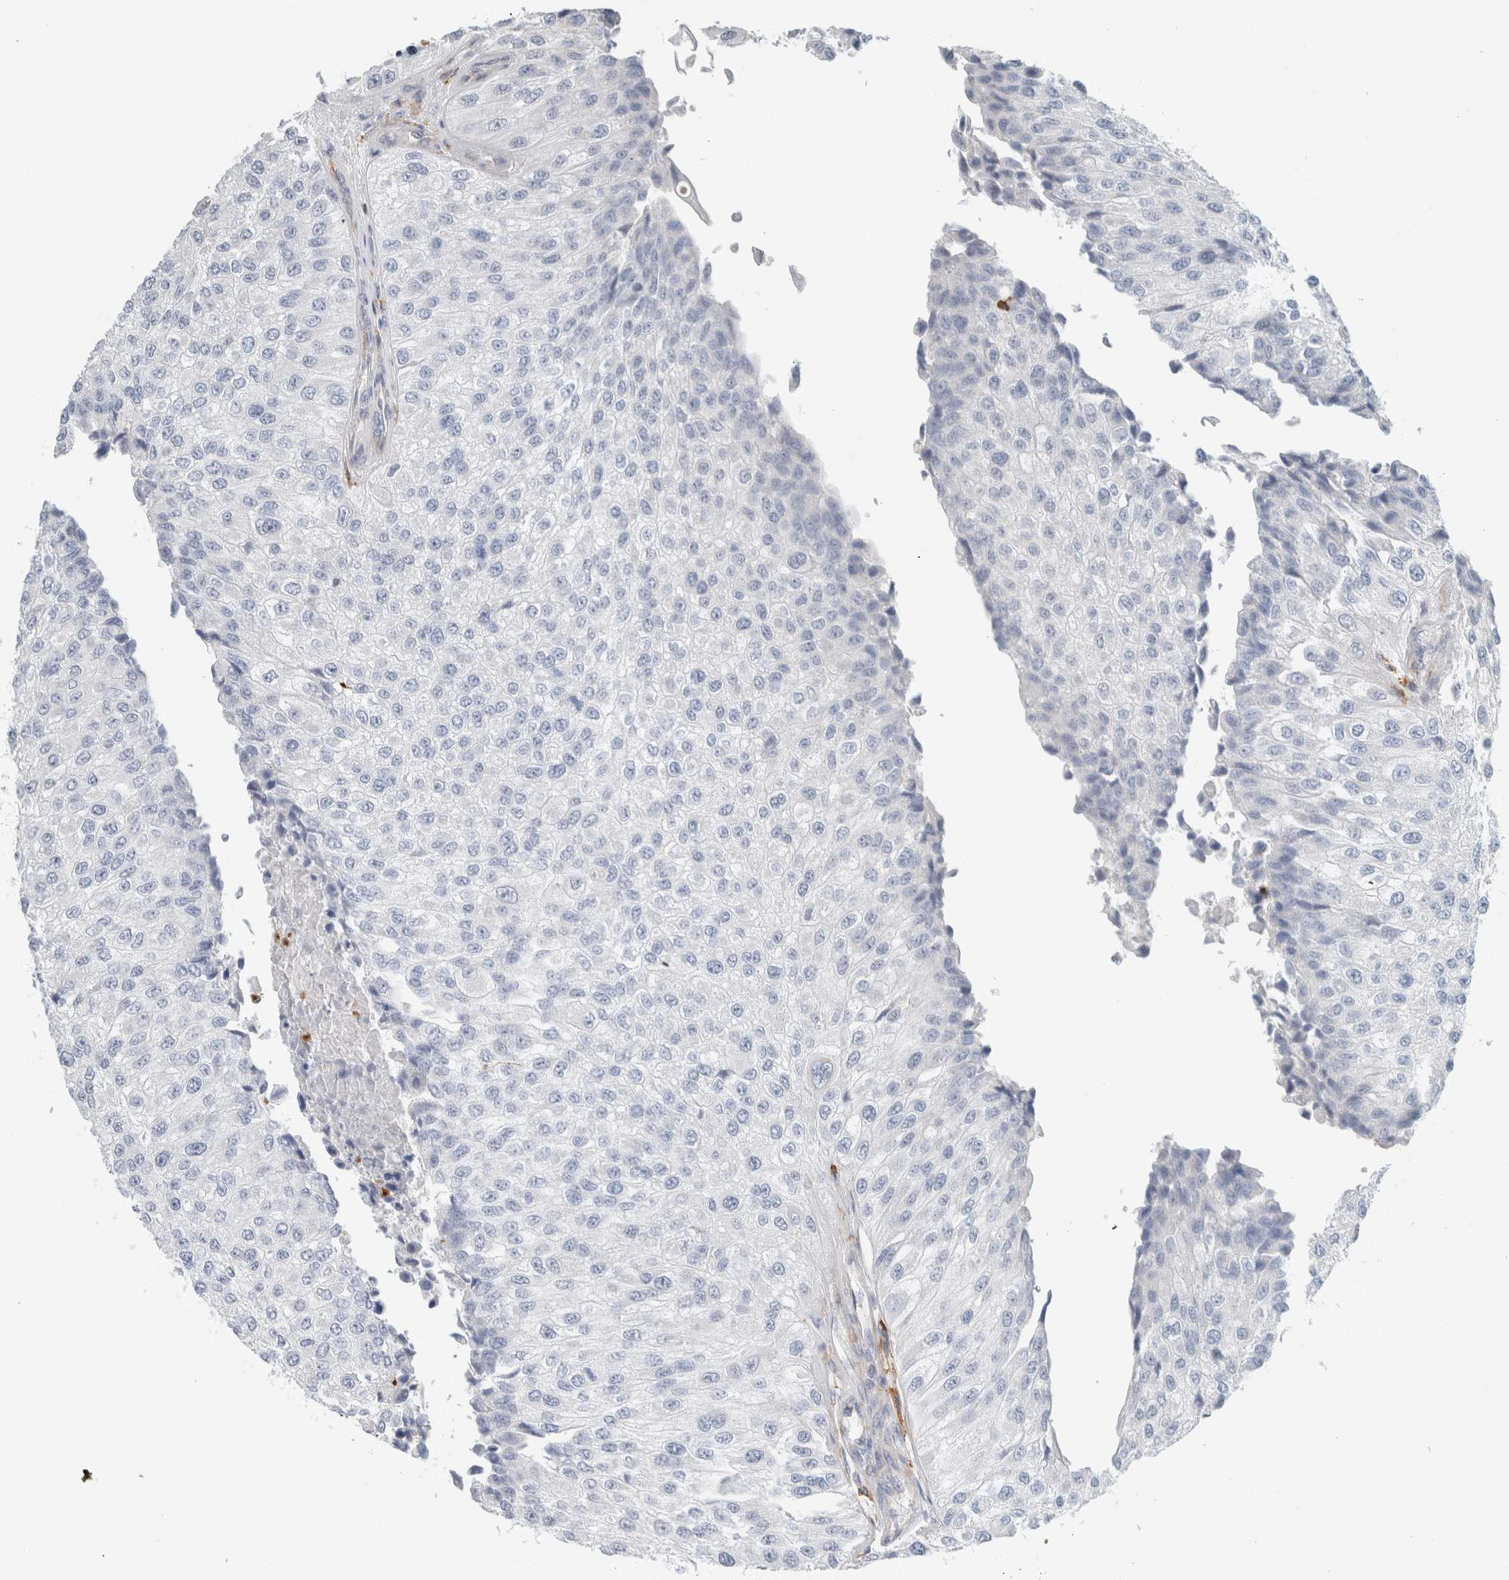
{"staining": {"intensity": "negative", "quantity": "none", "location": "none"}, "tissue": "urothelial cancer", "cell_type": "Tumor cells", "image_type": "cancer", "snomed": [{"axis": "morphology", "description": "Urothelial carcinoma, High grade"}, {"axis": "topography", "description": "Kidney"}, {"axis": "topography", "description": "Urinary bladder"}], "caption": "This is a photomicrograph of IHC staining of urothelial carcinoma (high-grade), which shows no positivity in tumor cells.", "gene": "LY86", "patient": {"sex": "male", "age": 77}}